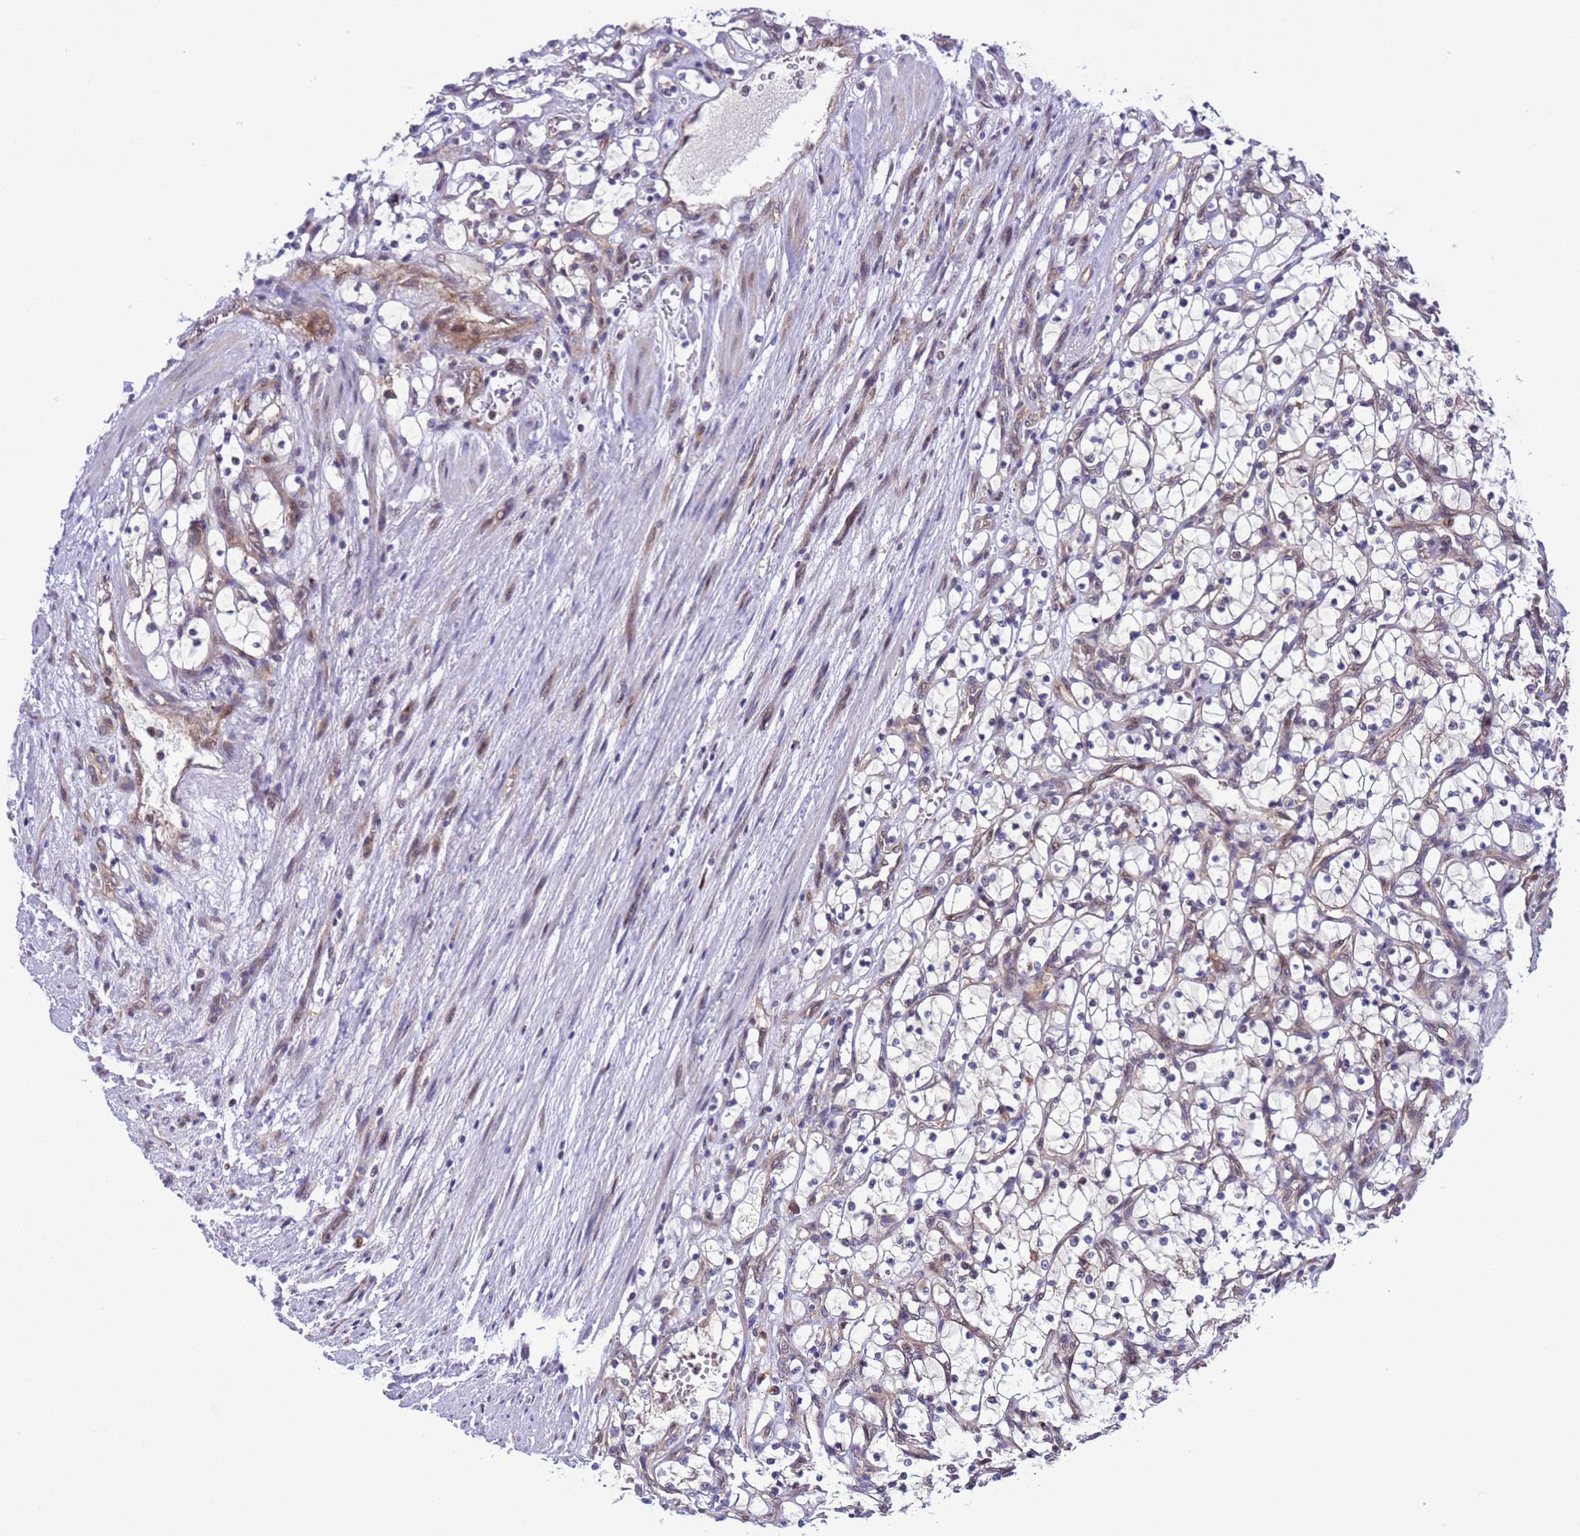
{"staining": {"intensity": "negative", "quantity": "none", "location": "none"}, "tissue": "renal cancer", "cell_type": "Tumor cells", "image_type": "cancer", "snomed": [{"axis": "morphology", "description": "Adenocarcinoma, NOS"}, {"axis": "topography", "description": "Kidney"}], "caption": "This is an immunohistochemistry (IHC) histopathology image of adenocarcinoma (renal). There is no positivity in tumor cells.", "gene": "RASD1", "patient": {"sex": "female", "age": 69}}